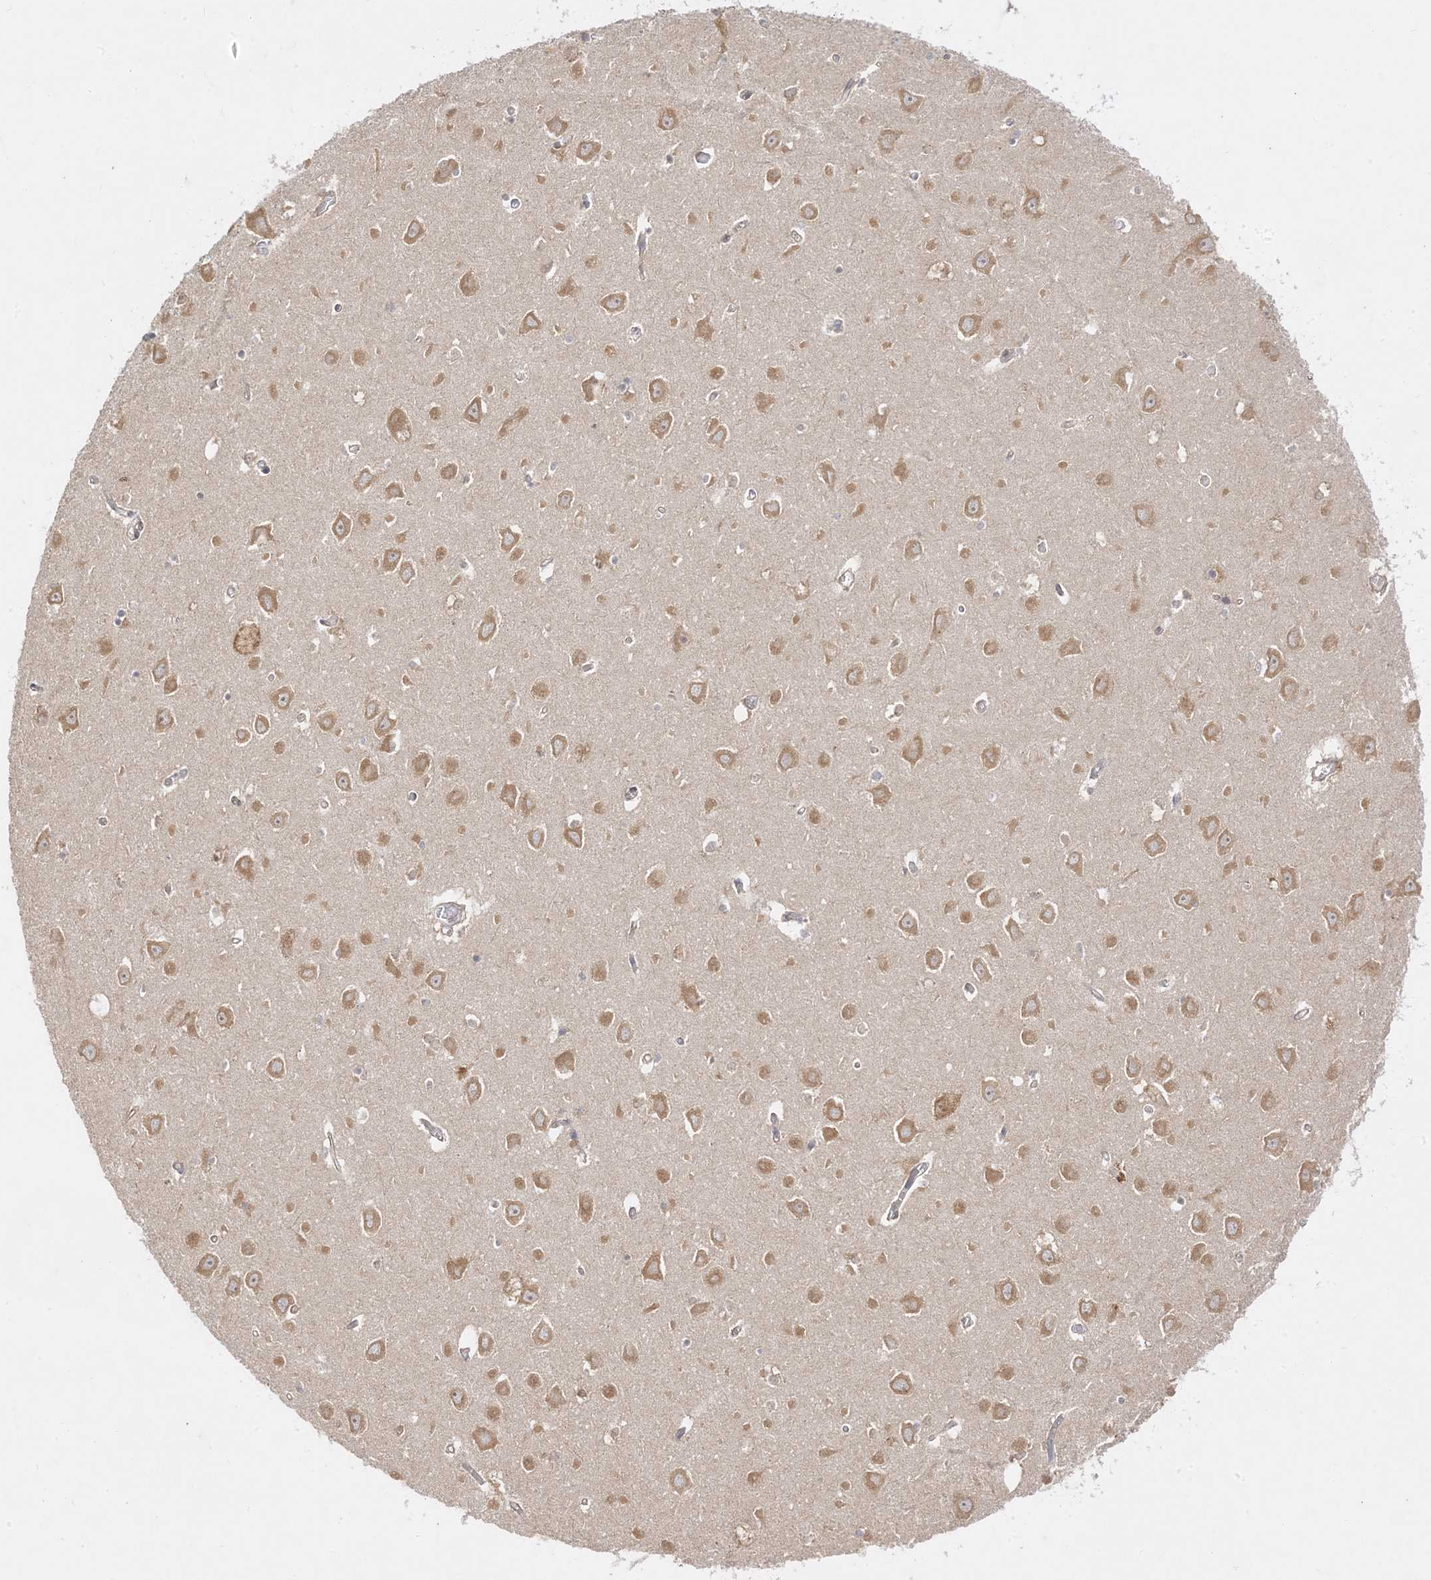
{"staining": {"intensity": "negative", "quantity": "none", "location": "none"}, "tissue": "hippocampus", "cell_type": "Glial cells", "image_type": "normal", "snomed": [{"axis": "morphology", "description": "Normal tissue, NOS"}, {"axis": "topography", "description": "Hippocampus"}], "caption": "Protein analysis of unremarkable hippocampus demonstrates no significant expression in glial cells.", "gene": "C2CD2", "patient": {"sex": "male", "age": 70}}